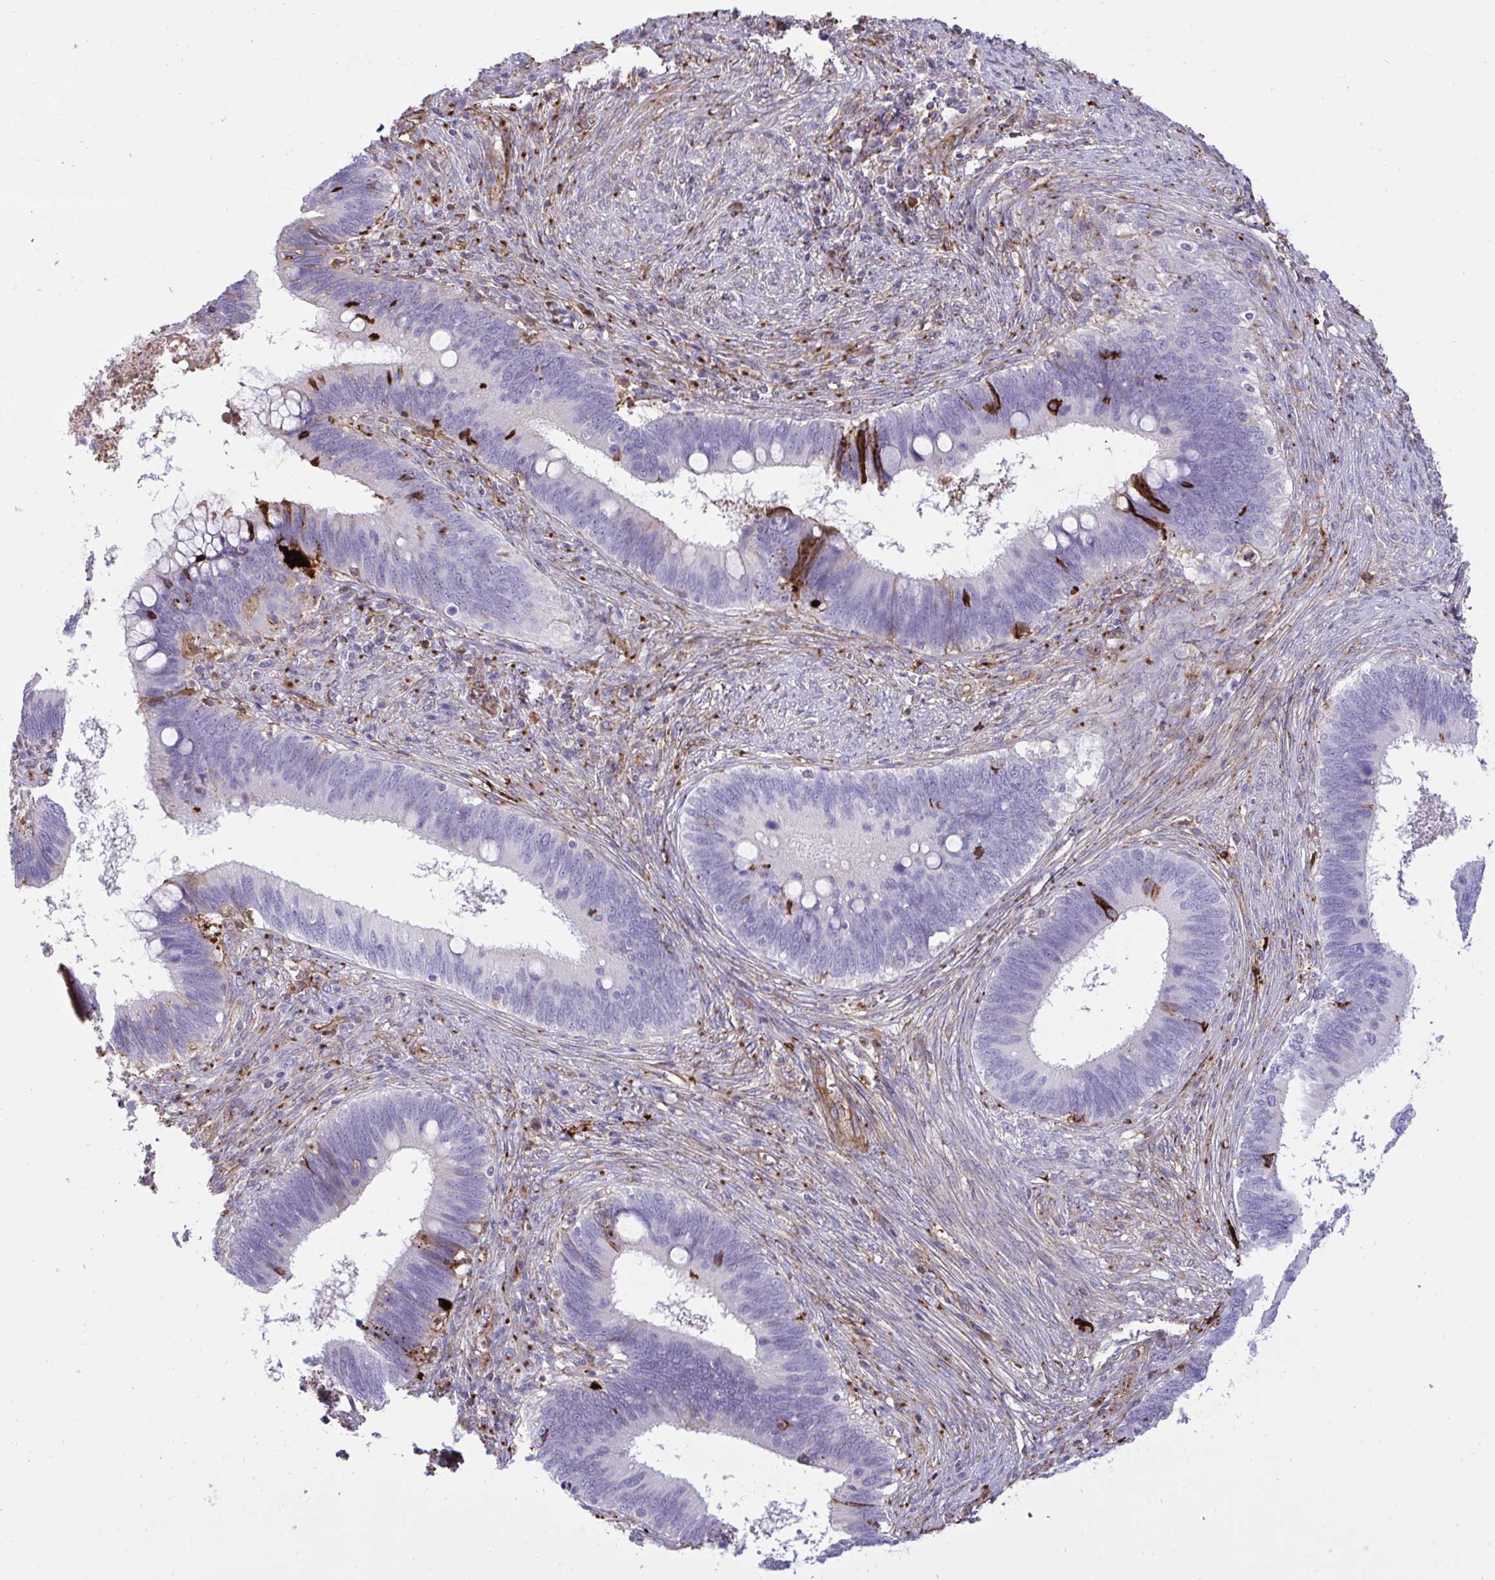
{"staining": {"intensity": "strong", "quantity": "<25%", "location": "cytoplasmic/membranous"}, "tissue": "cervical cancer", "cell_type": "Tumor cells", "image_type": "cancer", "snomed": [{"axis": "morphology", "description": "Adenocarcinoma, NOS"}, {"axis": "topography", "description": "Cervix"}], "caption": "A brown stain labels strong cytoplasmic/membranous staining of a protein in human cervical adenocarcinoma tumor cells.", "gene": "F2", "patient": {"sex": "female", "age": 42}}